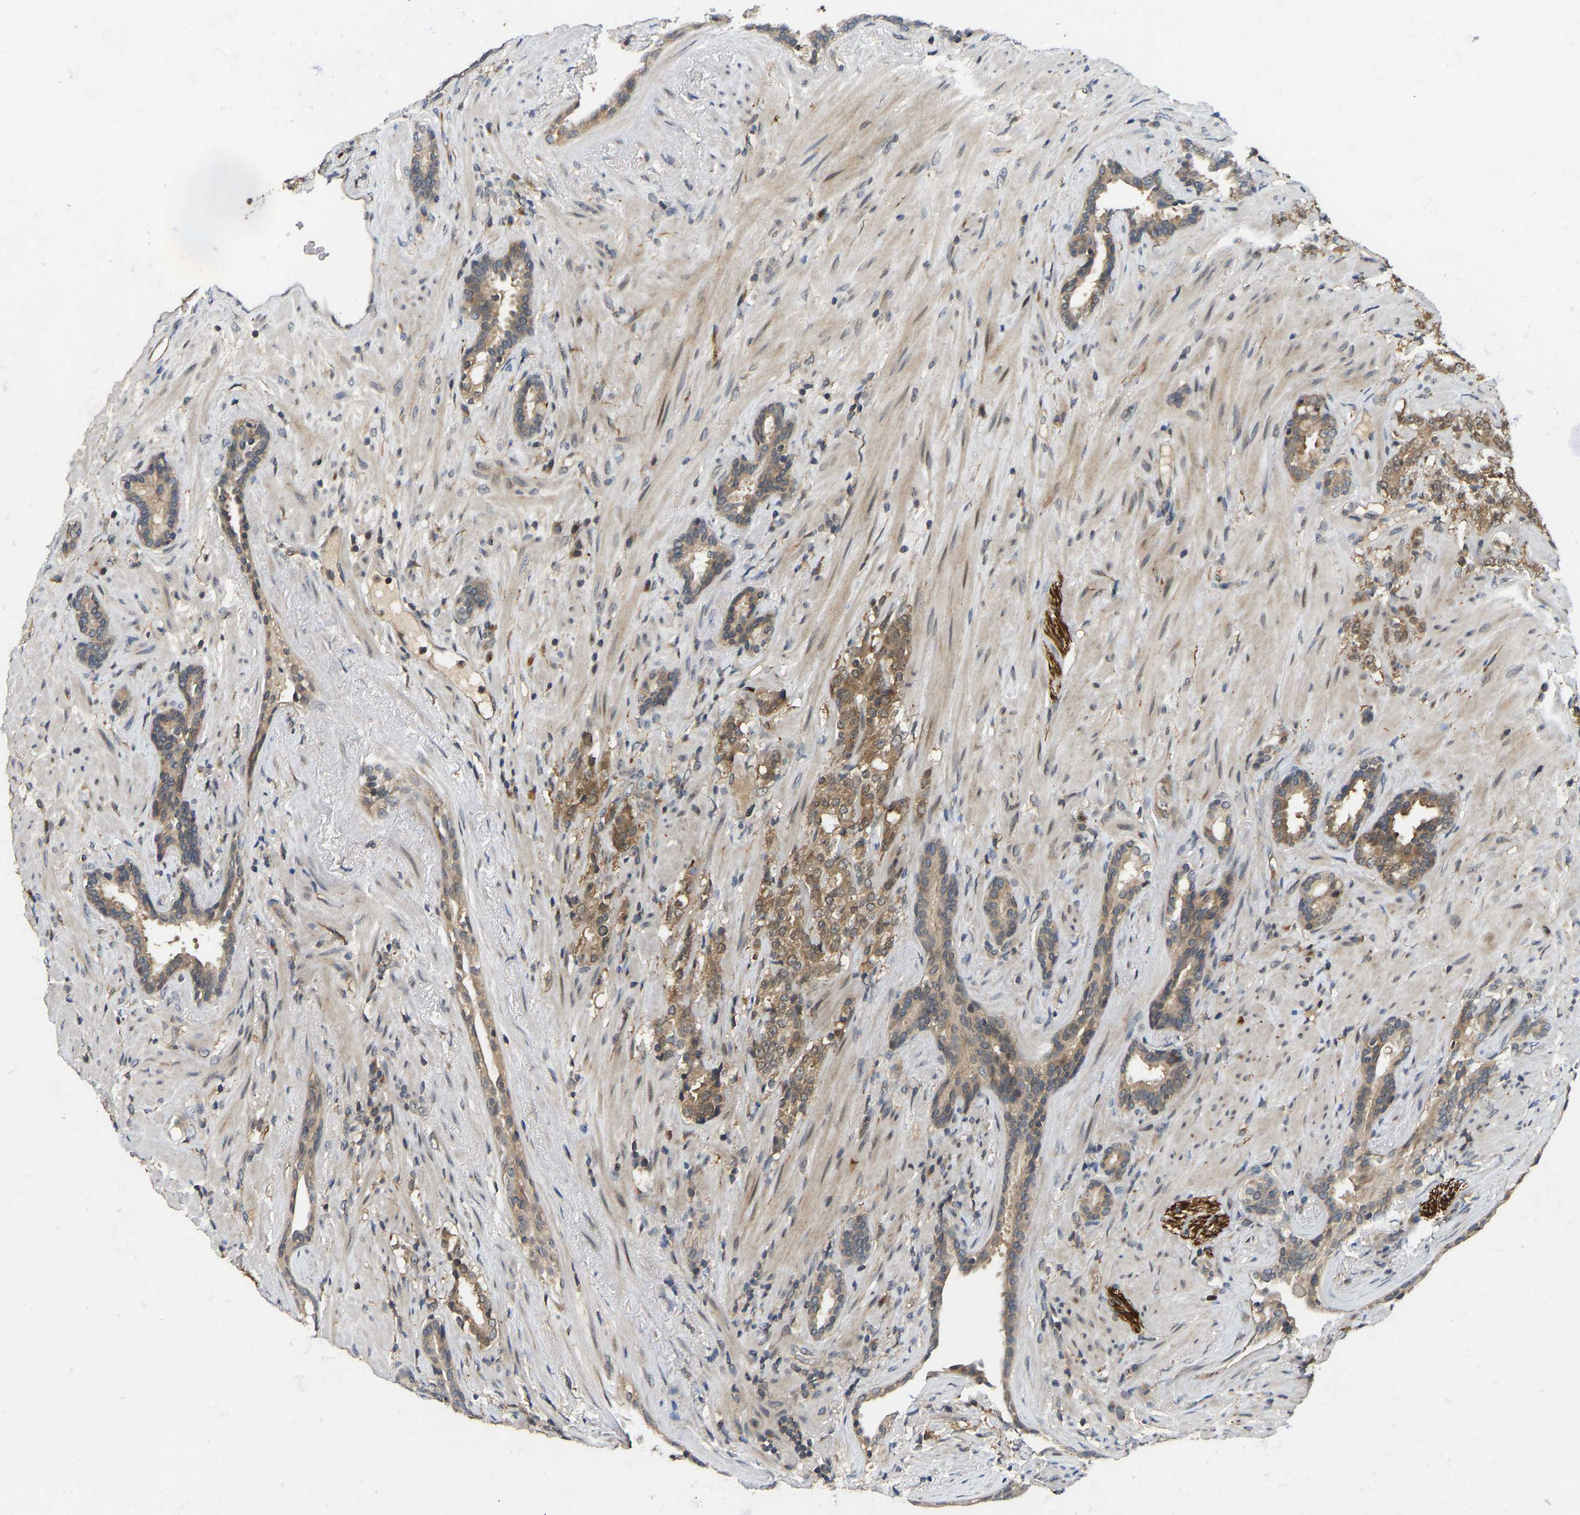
{"staining": {"intensity": "moderate", "quantity": ">75%", "location": "cytoplasmic/membranous"}, "tissue": "prostate cancer", "cell_type": "Tumor cells", "image_type": "cancer", "snomed": [{"axis": "morphology", "description": "Adenocarcinoma, High grade"}, {"axis": "topography", "description": "Prostate"}], "caption": "This image exhibits prostate high-grade adenocarcinoma stained with immunohistochemistry to label a protein in brown. The cytoplasmic/membranous of tumor cells show moderate positivity for the protein. Nuclei are counter-stained blue.", "gene": "NDRG3", "patient": {"sex": "male", "age": 71}}